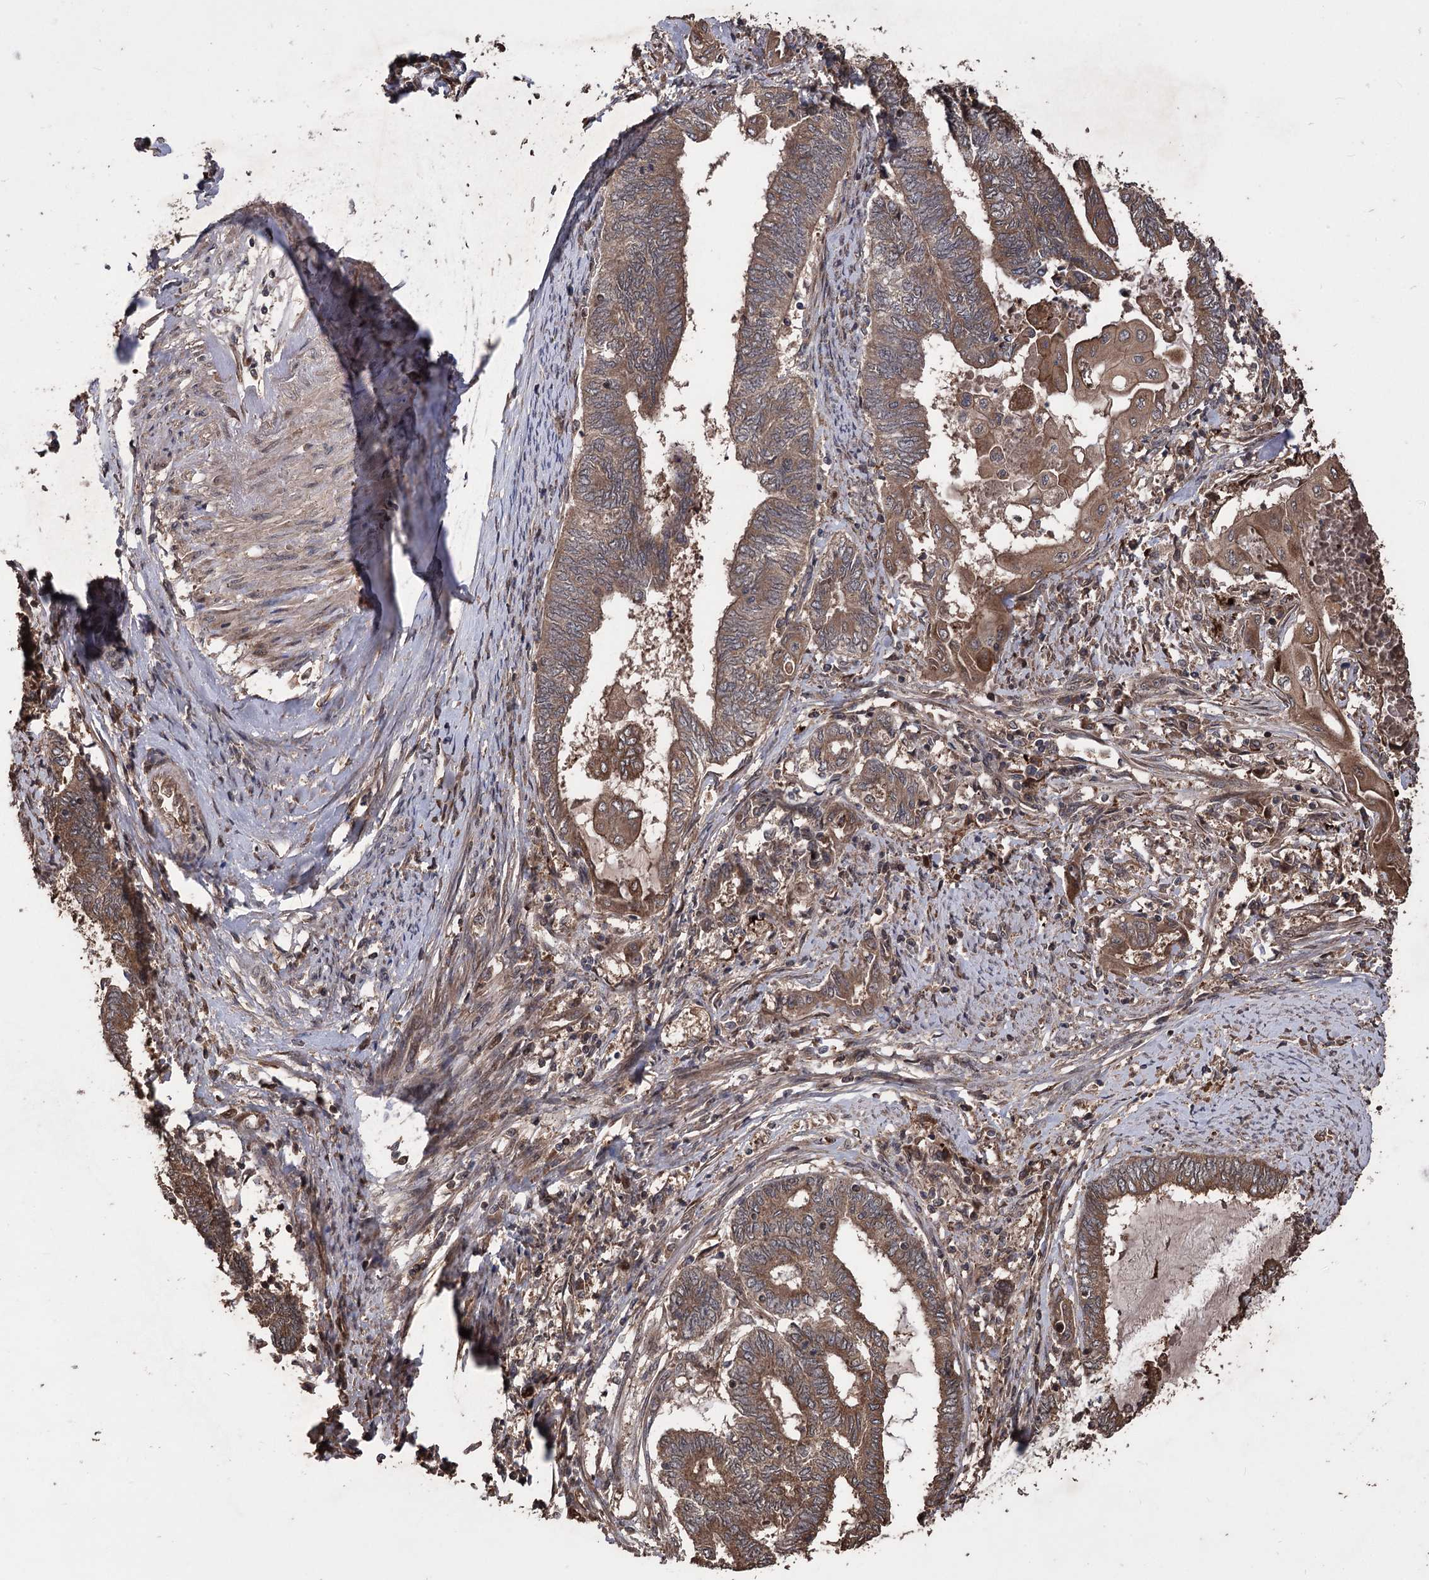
{"staining": {"intensity": "moderate", "quantity": ">75%", "location": "cytoplasmic/membranous"}, "tissue": "endometrial cancer", "cell_type": "Tumor cells", "image_type": "cancer", "snomed": [{"axis": "morphology", "description": "Adenocarcinoma, NOS"}, {"axis": "topography", "description": "Uterus"}, {"axis": "topography", "description": "Endometrium"}], "caption": "There is medium levels of moderate cytoplasmic/membranous expression in tumor cells of endometrial cancer (adenocarcinoma), as demonstrated by immunohistochemical staining (brown color).", "gene": "RASSF3", "patient": {"sex": "female", "age": 70}}